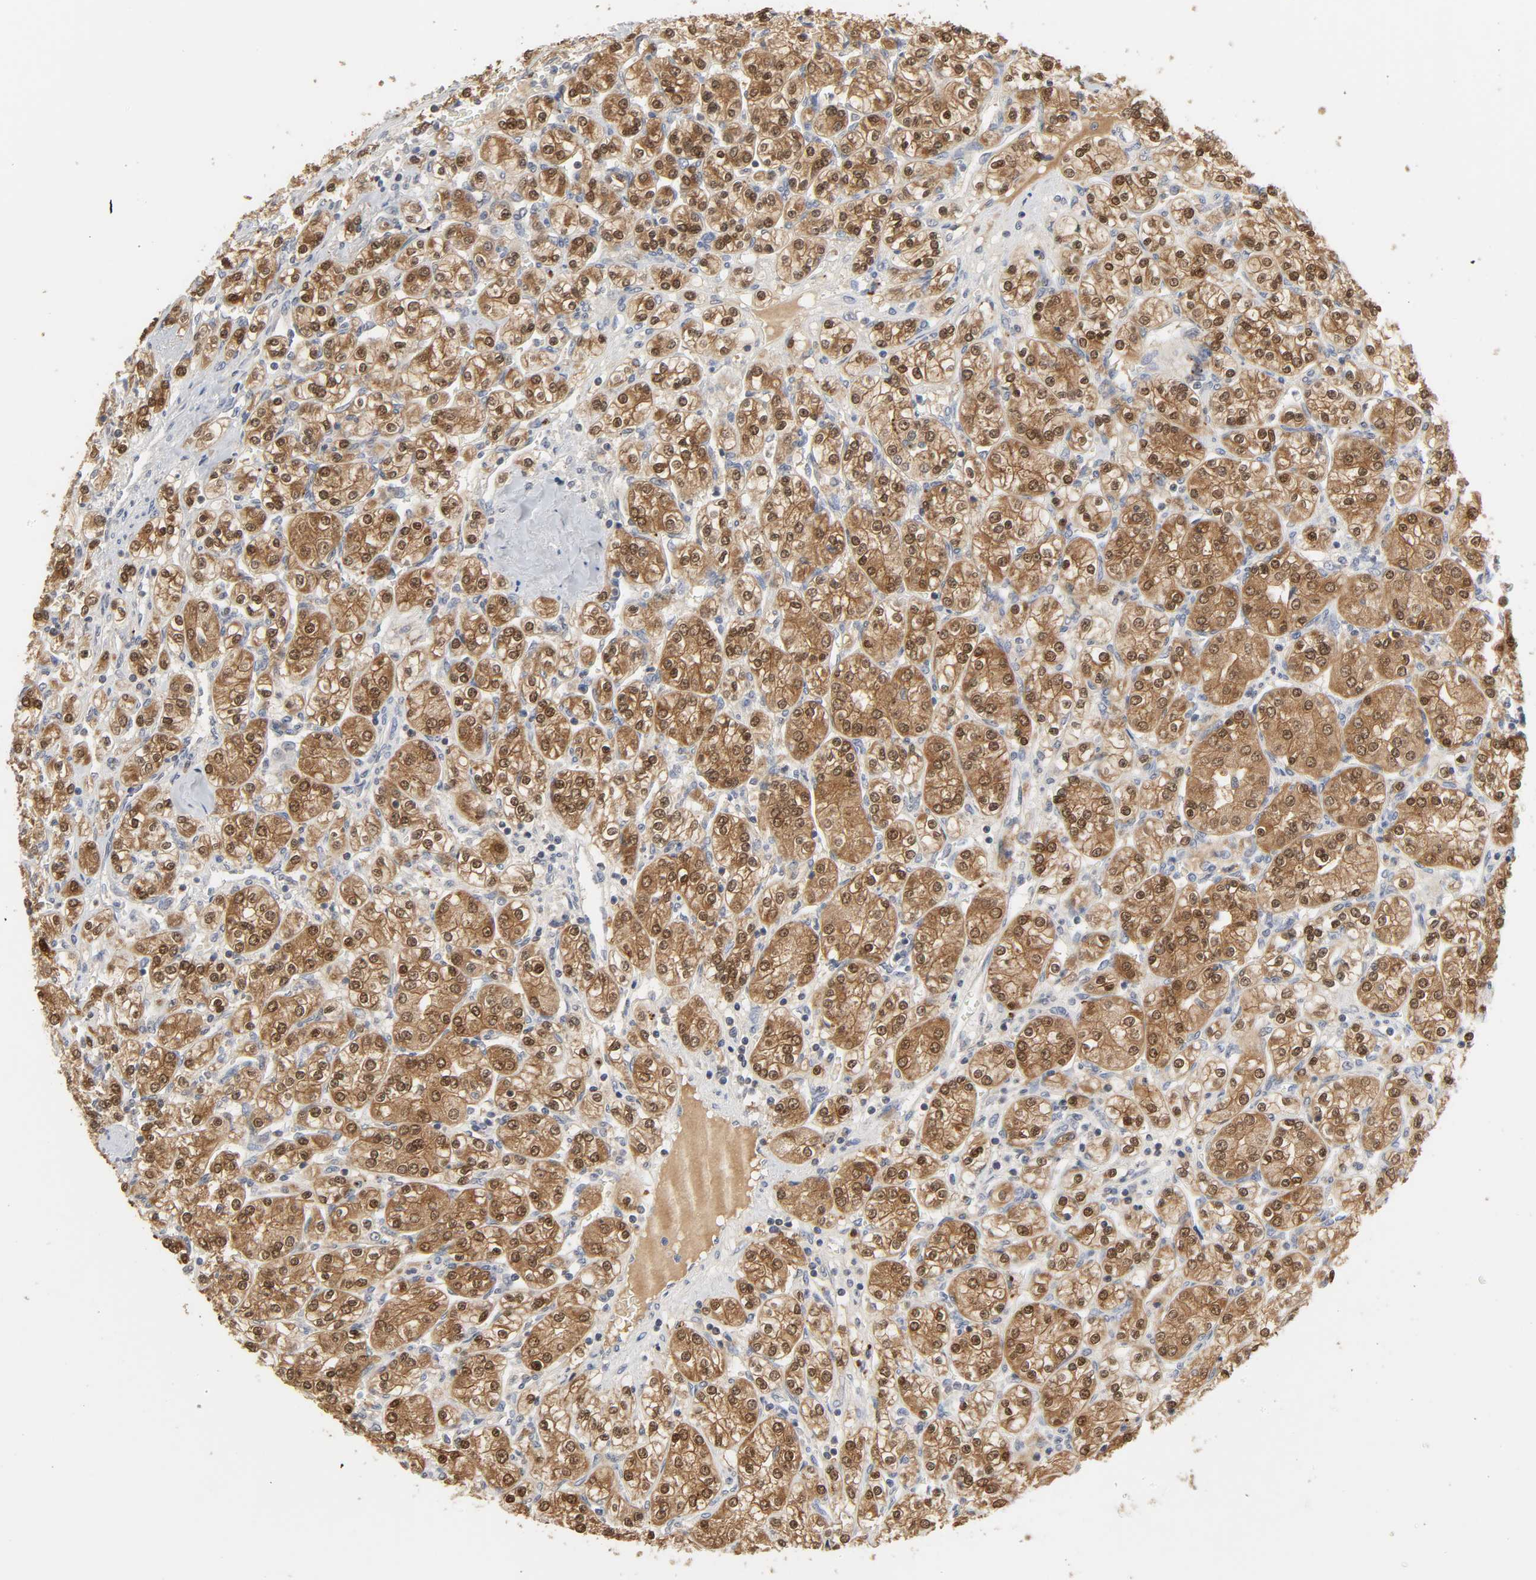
{"staining": {"intensity": "strong", "quantity": ">75%", "location": "cytoplasmic/membranous,nuclear"}, "tissue": "renal cancer", "cell_type": "Tumor cells", "image_type": "cancer", "snomed": [{"axis": "morphology", "description": "Adenocarcinoma, NOS"}, {"axis": "topography", "description": "Kidney"}], "caption": "Brown immunohistochemical staining in human renal cancer (adenocarcinoma) shows strong cytoplasmic/membranous and nuclear expression in approximately >75% of tumor cells. The staining was performed using DAB, with brown indicating positive protein expression. Nuclei are stained blue with hematoxylin.", "gene": "MIF", "patient": {"sex": "male", "age": 77}}